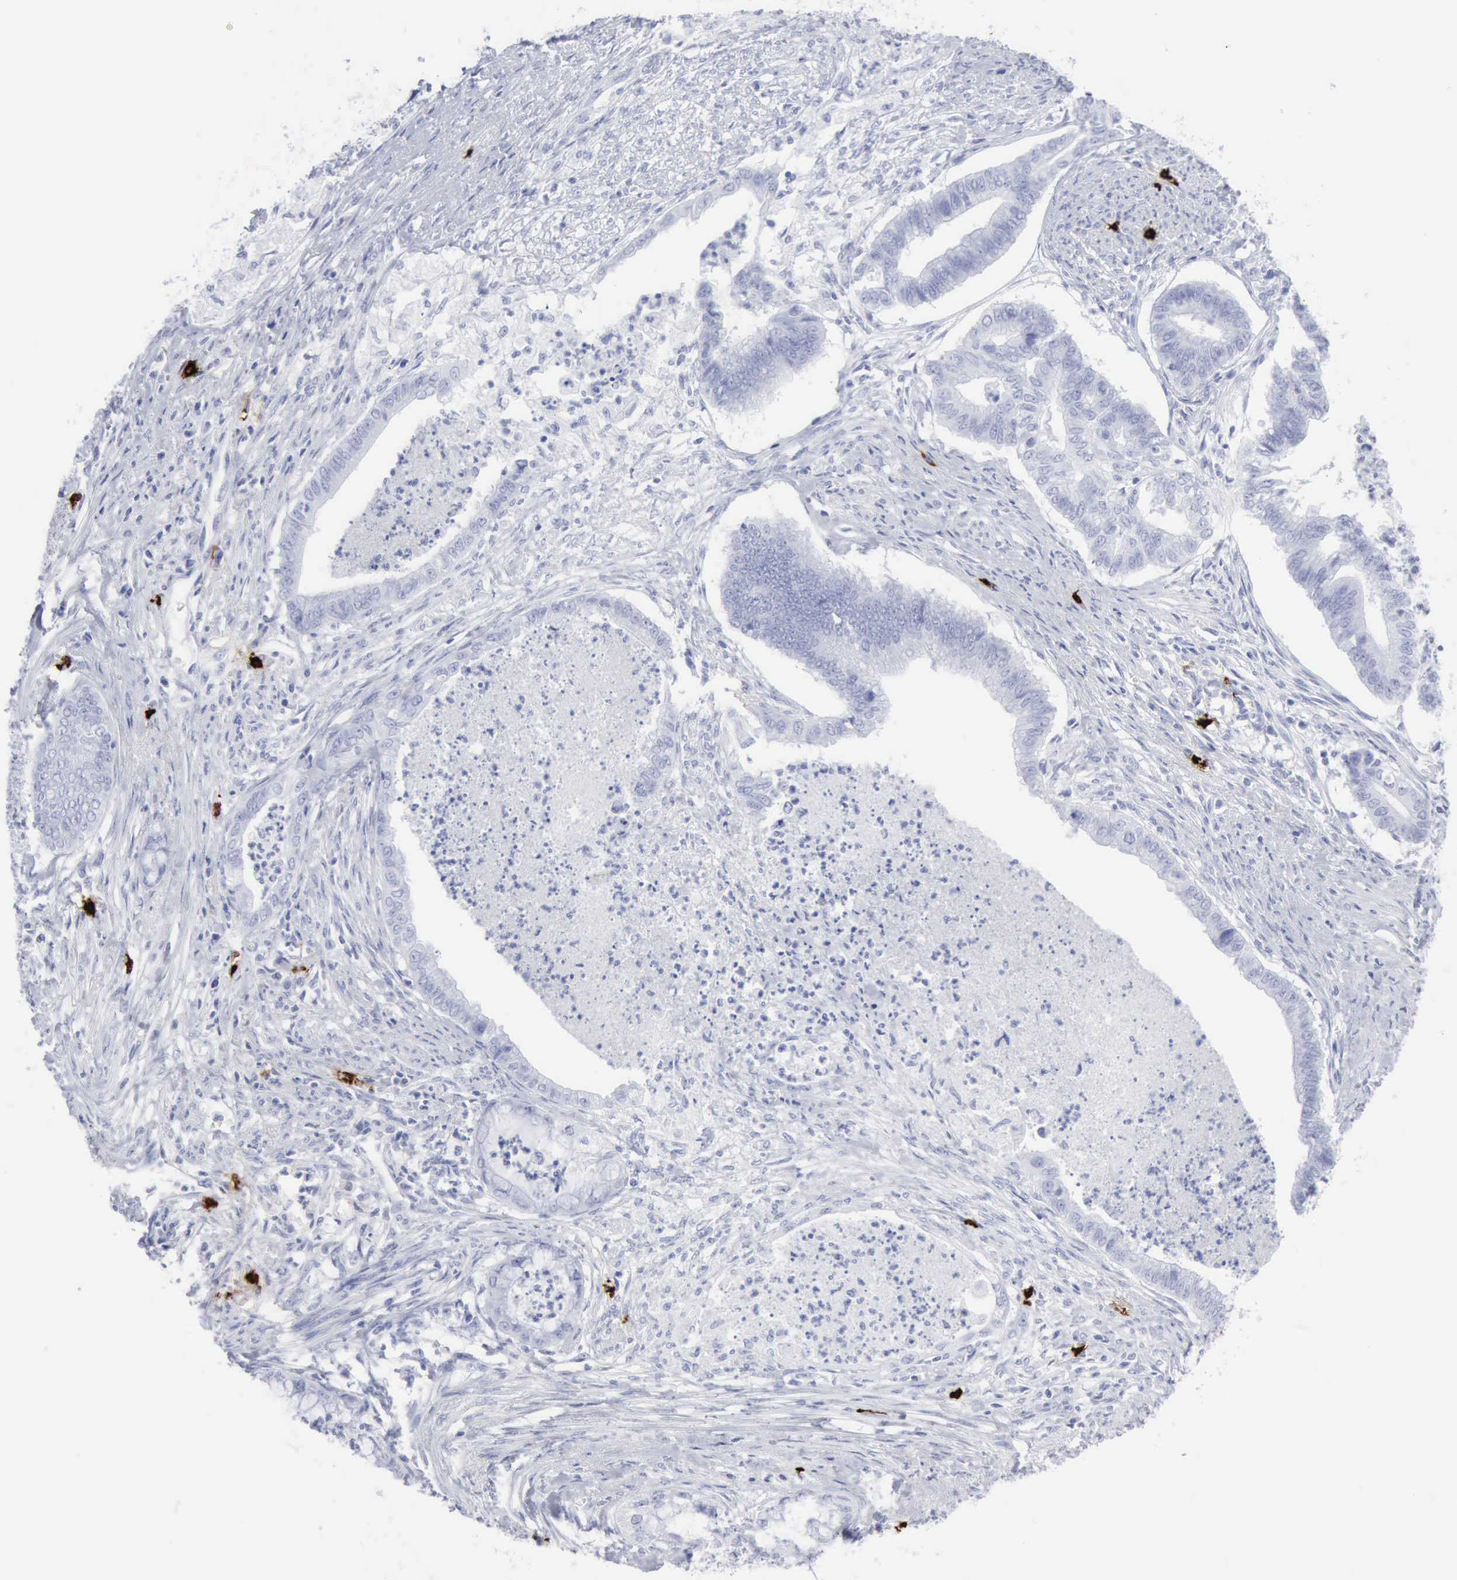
{"staining": {"intensity": "negative", "quantity": "none", "location": "none"}, "tissue": "endometrial cancer", "cell_type": "Tumor cells", "image_type": "cancer", "snomed": [{"axis": "morphology", "description": "Necrosis, NOS"}, {"axis": "morphology", "description": "Adenocarcinoma, NOS"}, {"axis": "topography", "description": "Endometrium"}], "caption": "Adenocarcinoma (endometrial) stained for a protein using immunohistochemistry (IHC) displays no expression tumor cells.", "gene": "CMA1", "patient": {"sex": "female", "age": 79}}